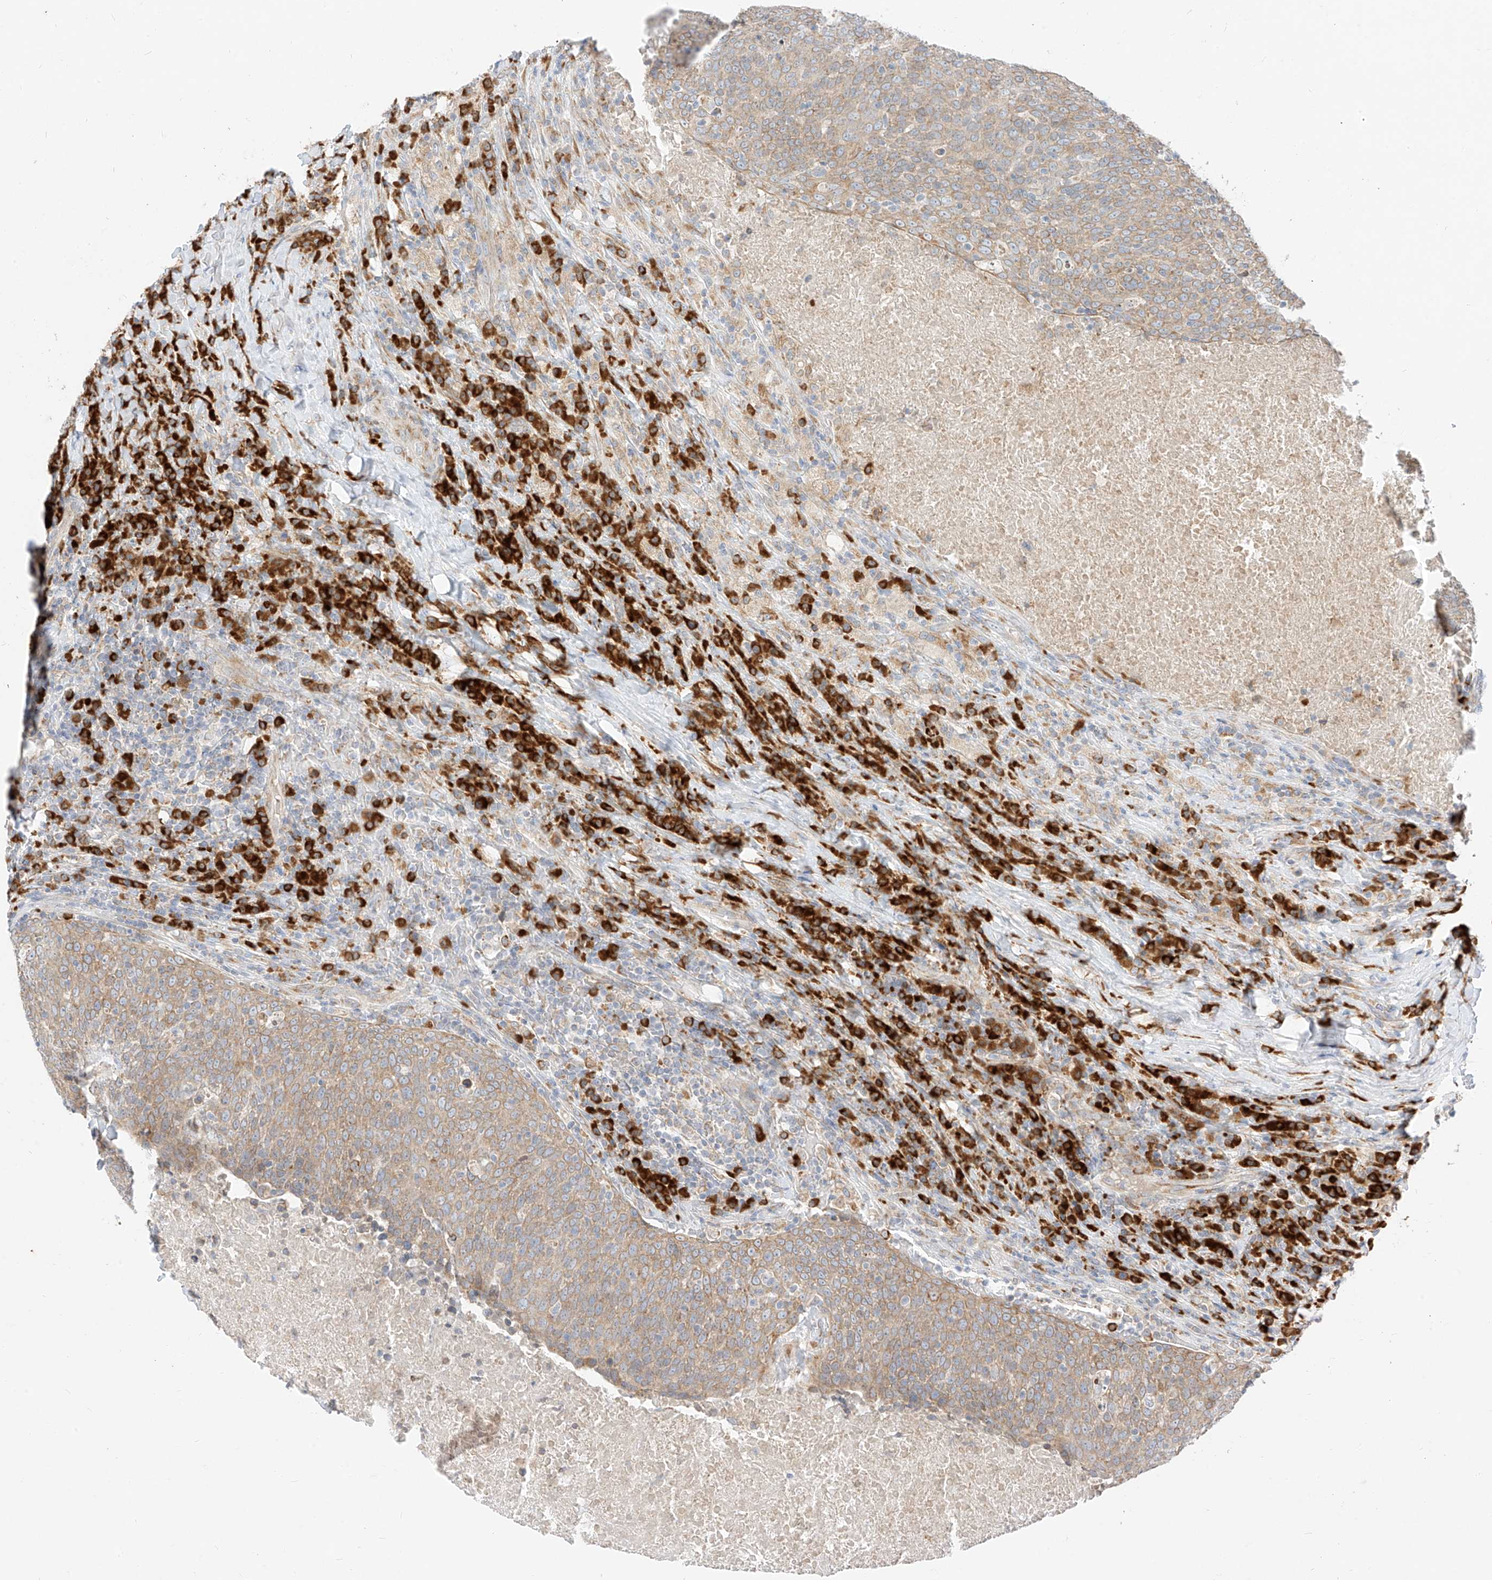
{"staining": {"intensity": "moderate", "quantity": "25%-75%", "location": "cytoplasmic/membranous"}, "tissue": "head and neck cancer", "cell_type": "Tumor cells", "image_type": "cancer", "snomed": [{"axis": "morphology", "description": "Squamous cell carcinoma, NOS"}, {"axis": "morphology", "description": "Squamous cell carcinoma, metastatic, NOS"}, {"axis": "topography", "description": "Lymph node"}, {"axis": "topography", "description": "Head-Neck"}], "caption": "High-power microscopy captured an immunohistochemistry photomicrograph of head and neck cancer, revealing moderate cytoplasmic/membranous positivity in about 25%-75% of tumor cells.", "gene": "STT3A", "patient": {"sex": "male", "age": 62}}